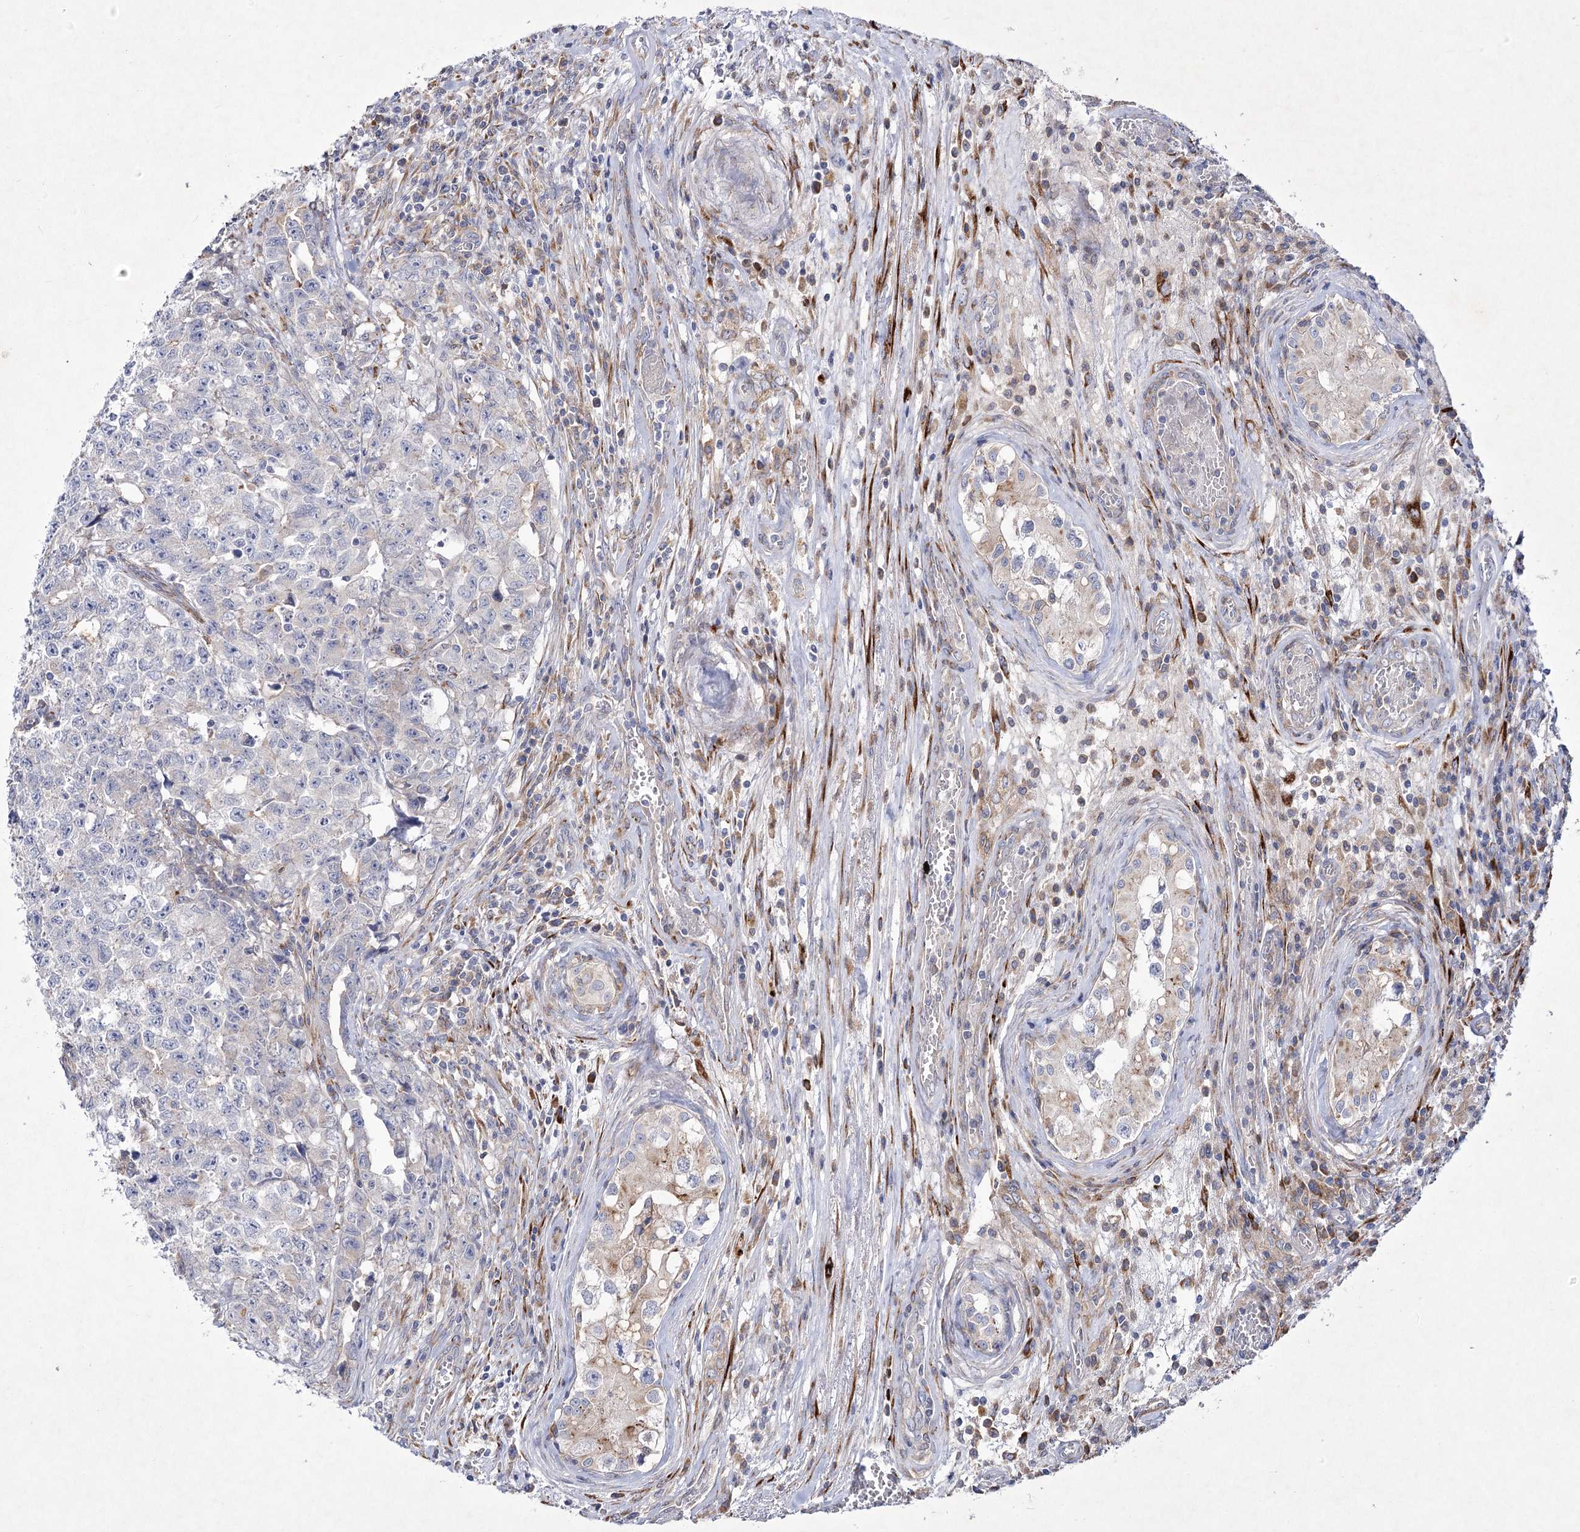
{"staining": {"intensity": "negative", "quantity": "none", "location": "none"}, "tissue": "testis cancer", "cell_type": "Tumor cells", "image_type": "cancer", "snomed": [{"axis": "morphology", "description": "Carcinoma, Embryonal, NOS"}, {"axis": "topography", "description": "Testis"}], "caption": "Testis cancer was stained to show a protein in brown. There is no significant positivity in tumor cells.", "gene": "ARFGEF3", "patient": {"sex": "male", "age": 28}}